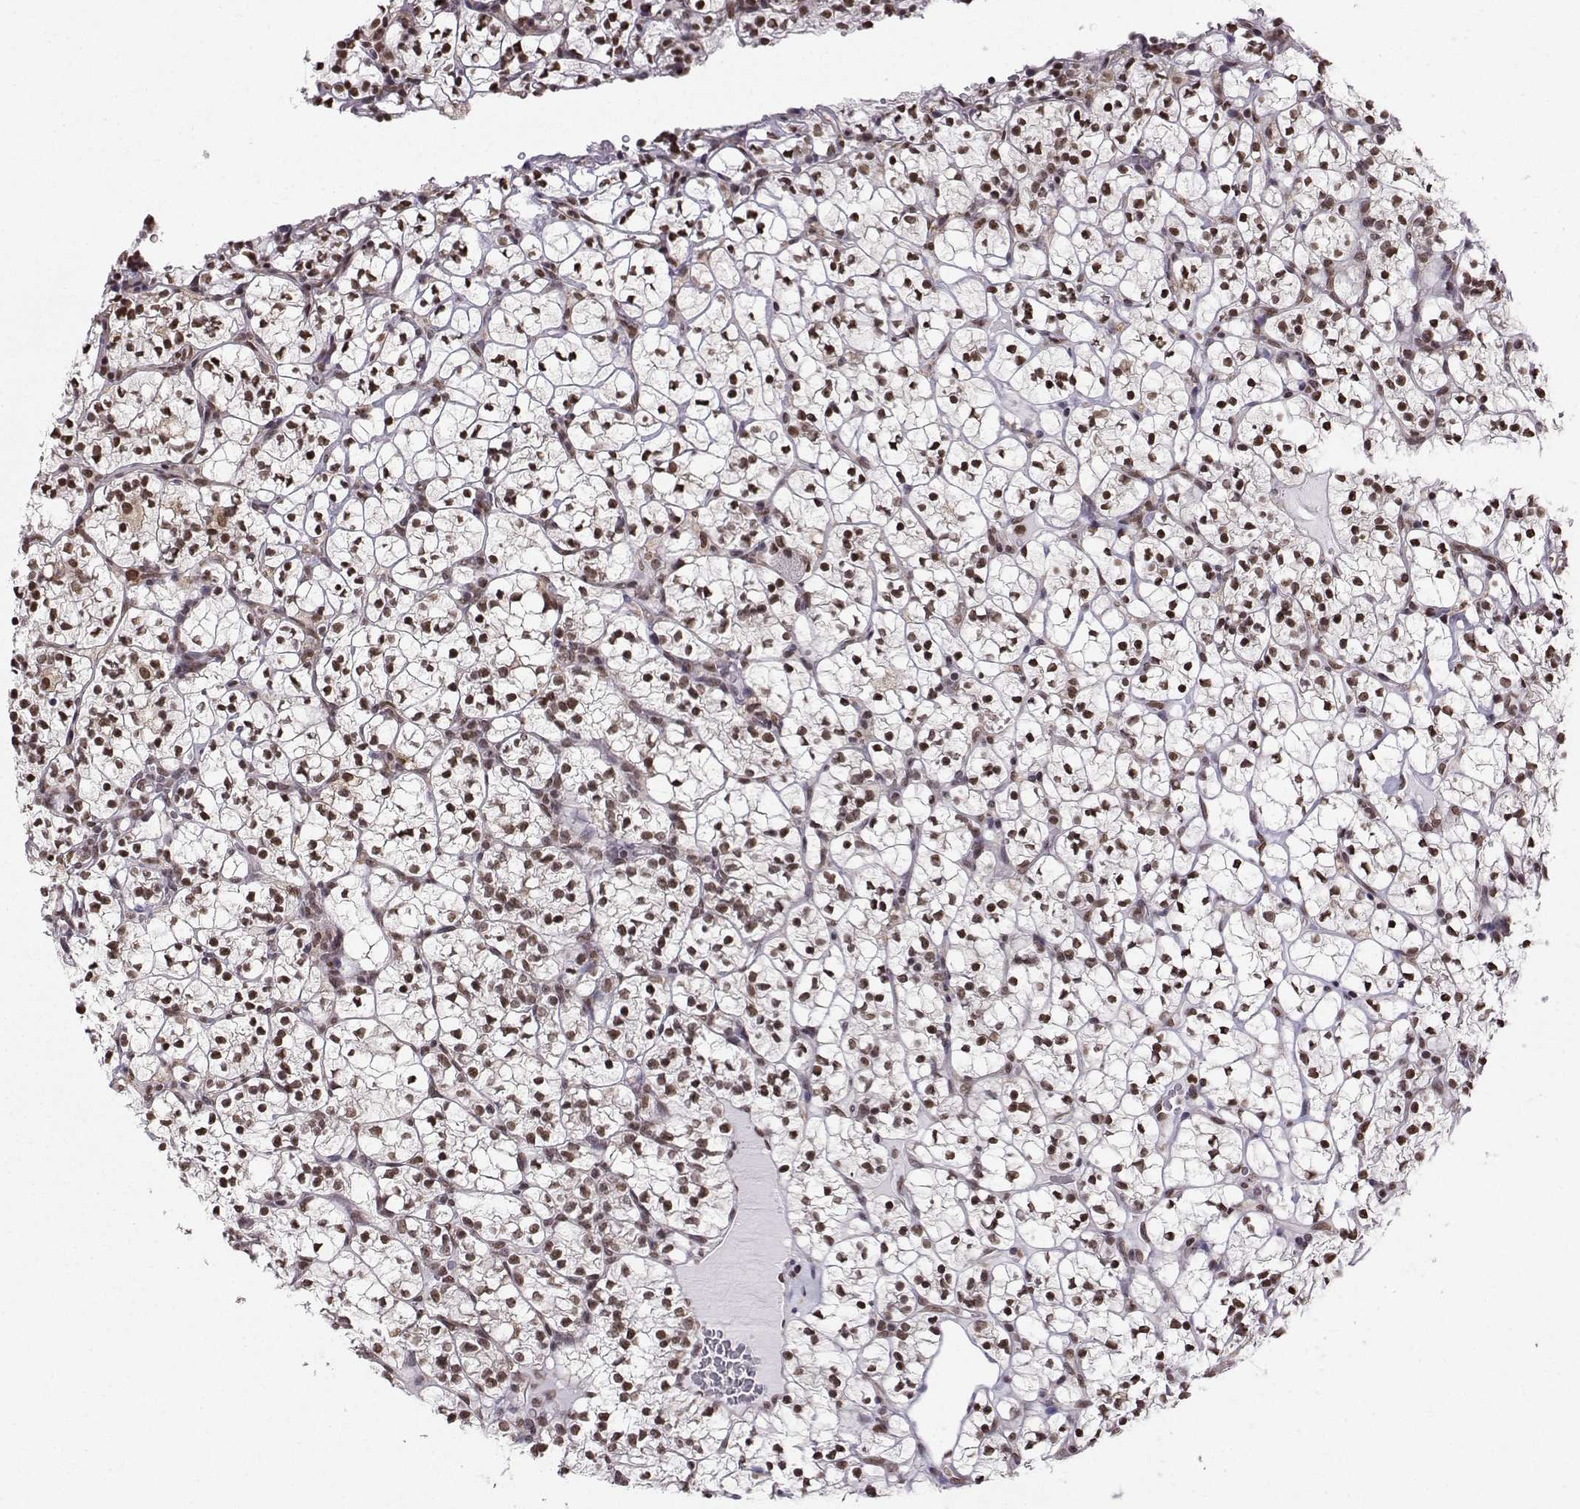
{"staining": {"intensity": "moderate", "quantity": ">75%", "location": "nuclear"}, "tissue": "renal cancer", "cell_type": "Tumor cells", "image_type": "cancer", "snomed": [{"axis": "morphology", "description": "Adenocarcinoma, NOS"}, {"axis": "topography", "description": "Kidney"}], "caption": "A medium amount of moderate nuclear staining is appreciated in approximately >75% of tumor cells in adenocarcinoma (renal) tissue.", "gene": "EZH1", "patient": {"sex": "female", "age": 89}}